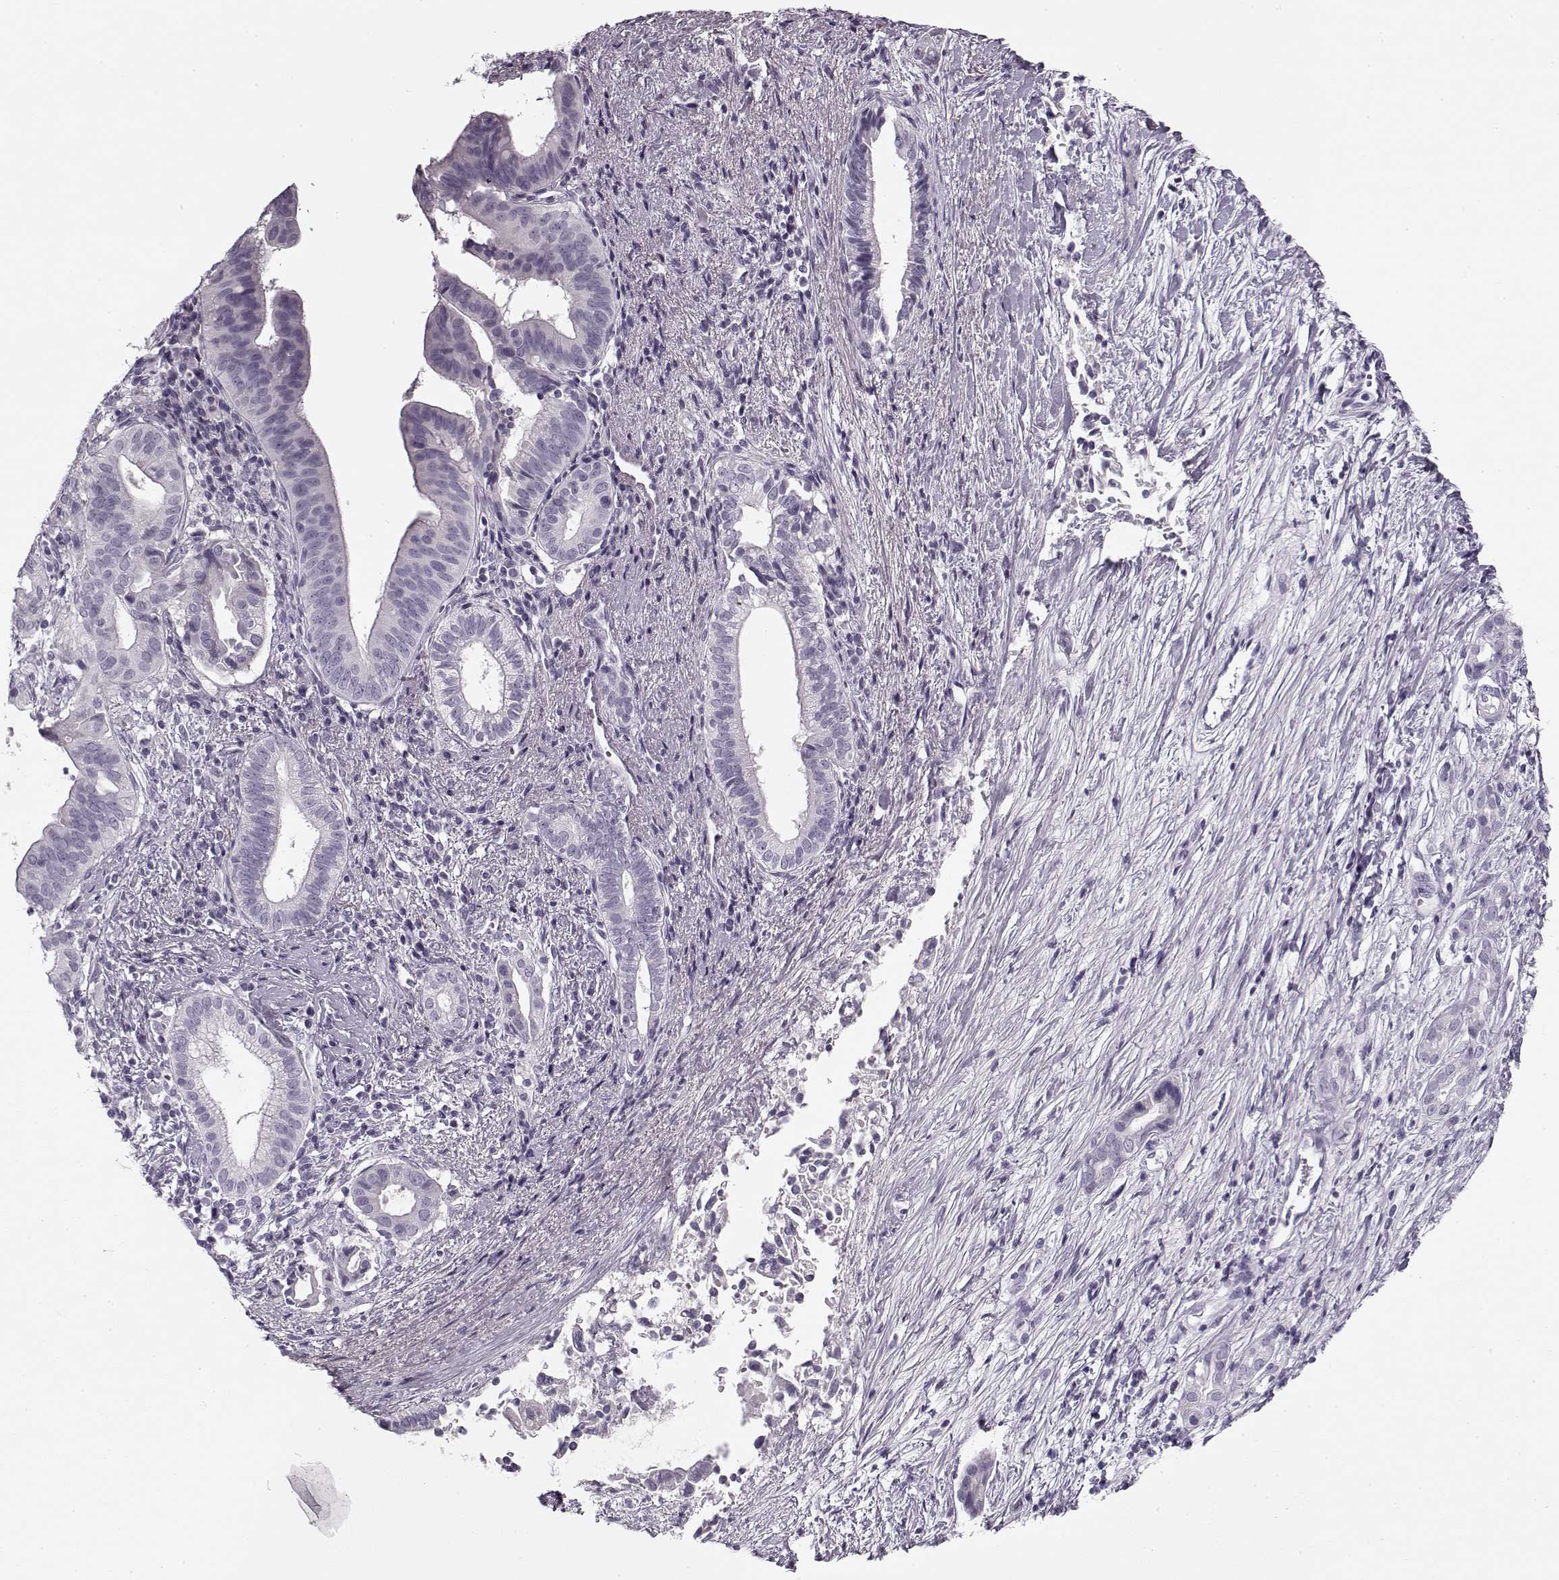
{"staining": {"intensity": "negative", "quantity": "none", "location": "none"}, "tissue": "pancreatic cancer", "cell_type": "Tumor cells", "image_type": "cancer", "snomed": [{"axis": "morphology", "description": "Adenocarcinoma, NOS"}, {"axis": "topography", "description": "Pancreas"}], "caption": "This is an immunohistochemistry image of human adenocarcinoma (pancreatic). There is no staining in tumor cells.", "gene": "PNMT", "patient": {"sex": "male", "age": 61}}